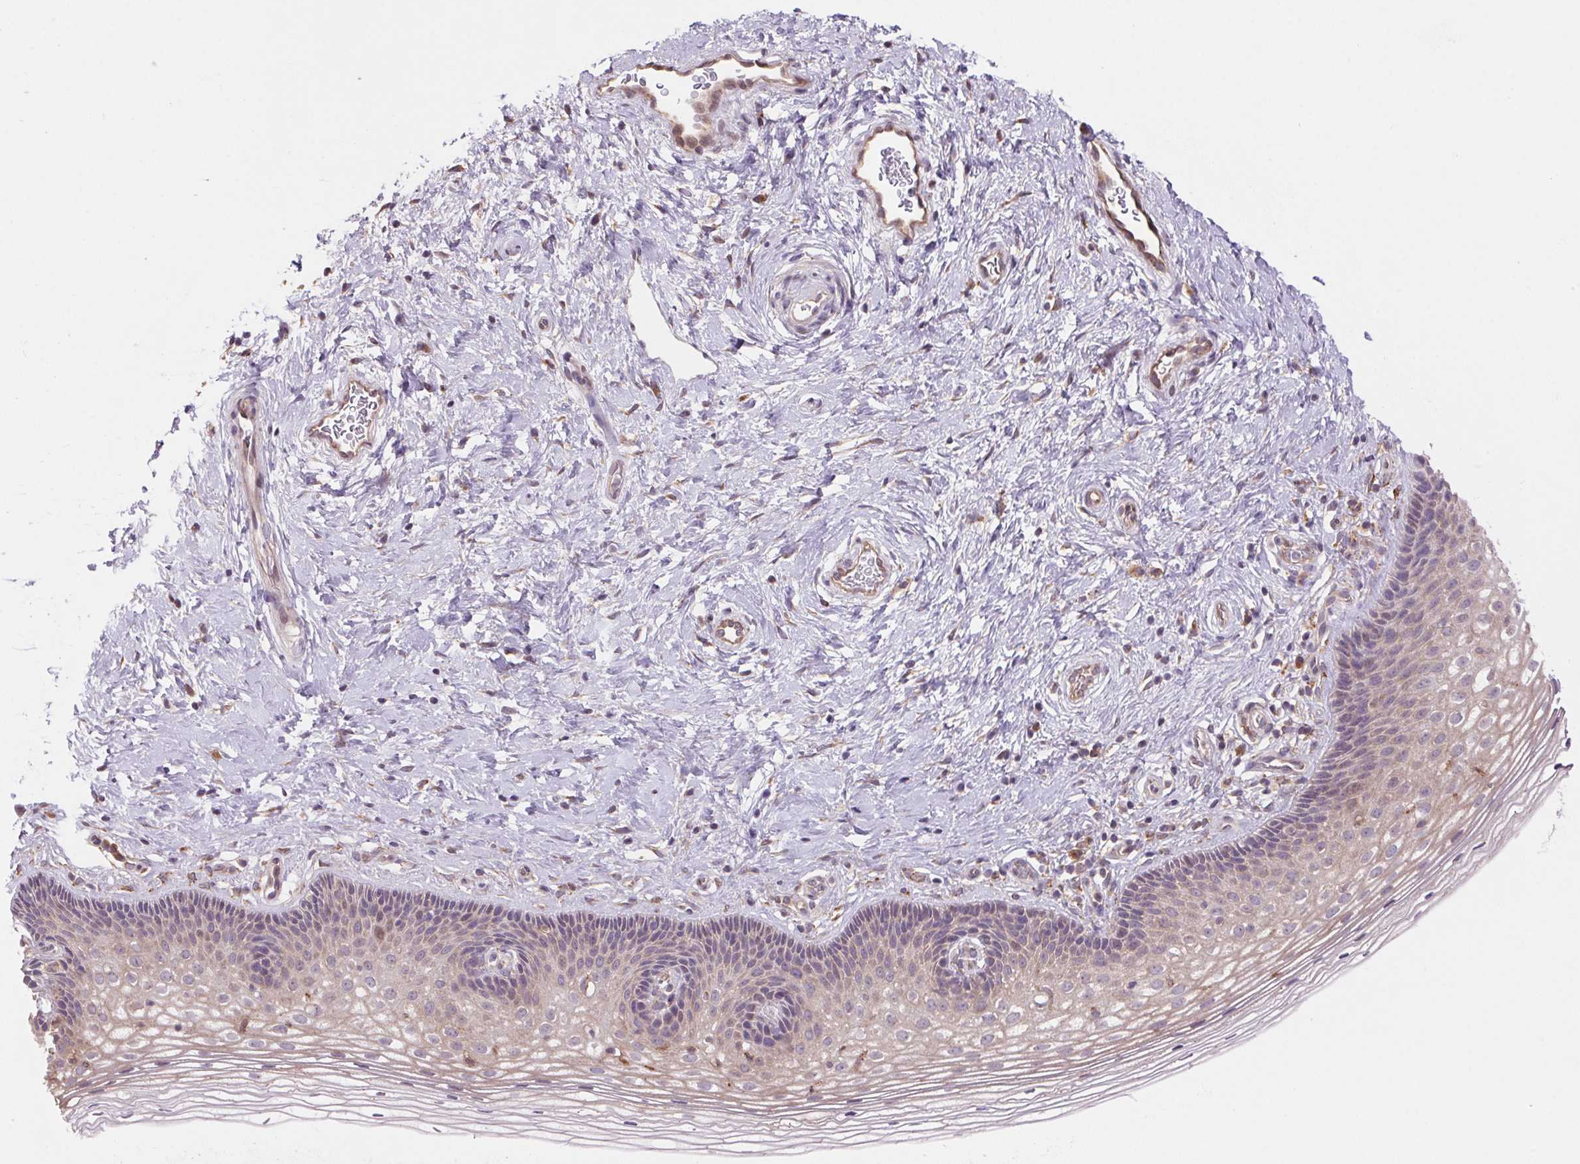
{"staining": {"intensity": "weak", "quantity": "<25%", "location": "cytoplasmic/membranous"}, "tissue": "cervix", "cell_type": "Glandular cells", "image_type": "normal", "snomed": [{"axis": "morphology", "description": "Normal tissue, NOS"}, {"axis": "topography", "description": "Cervix"}], "caption": "Immunohistochemical staining of unremarkable human cervix displays no significant expression in glandular cells.", "gene": "KLHL20", "patient": {"sex": "female", "age": 34}}